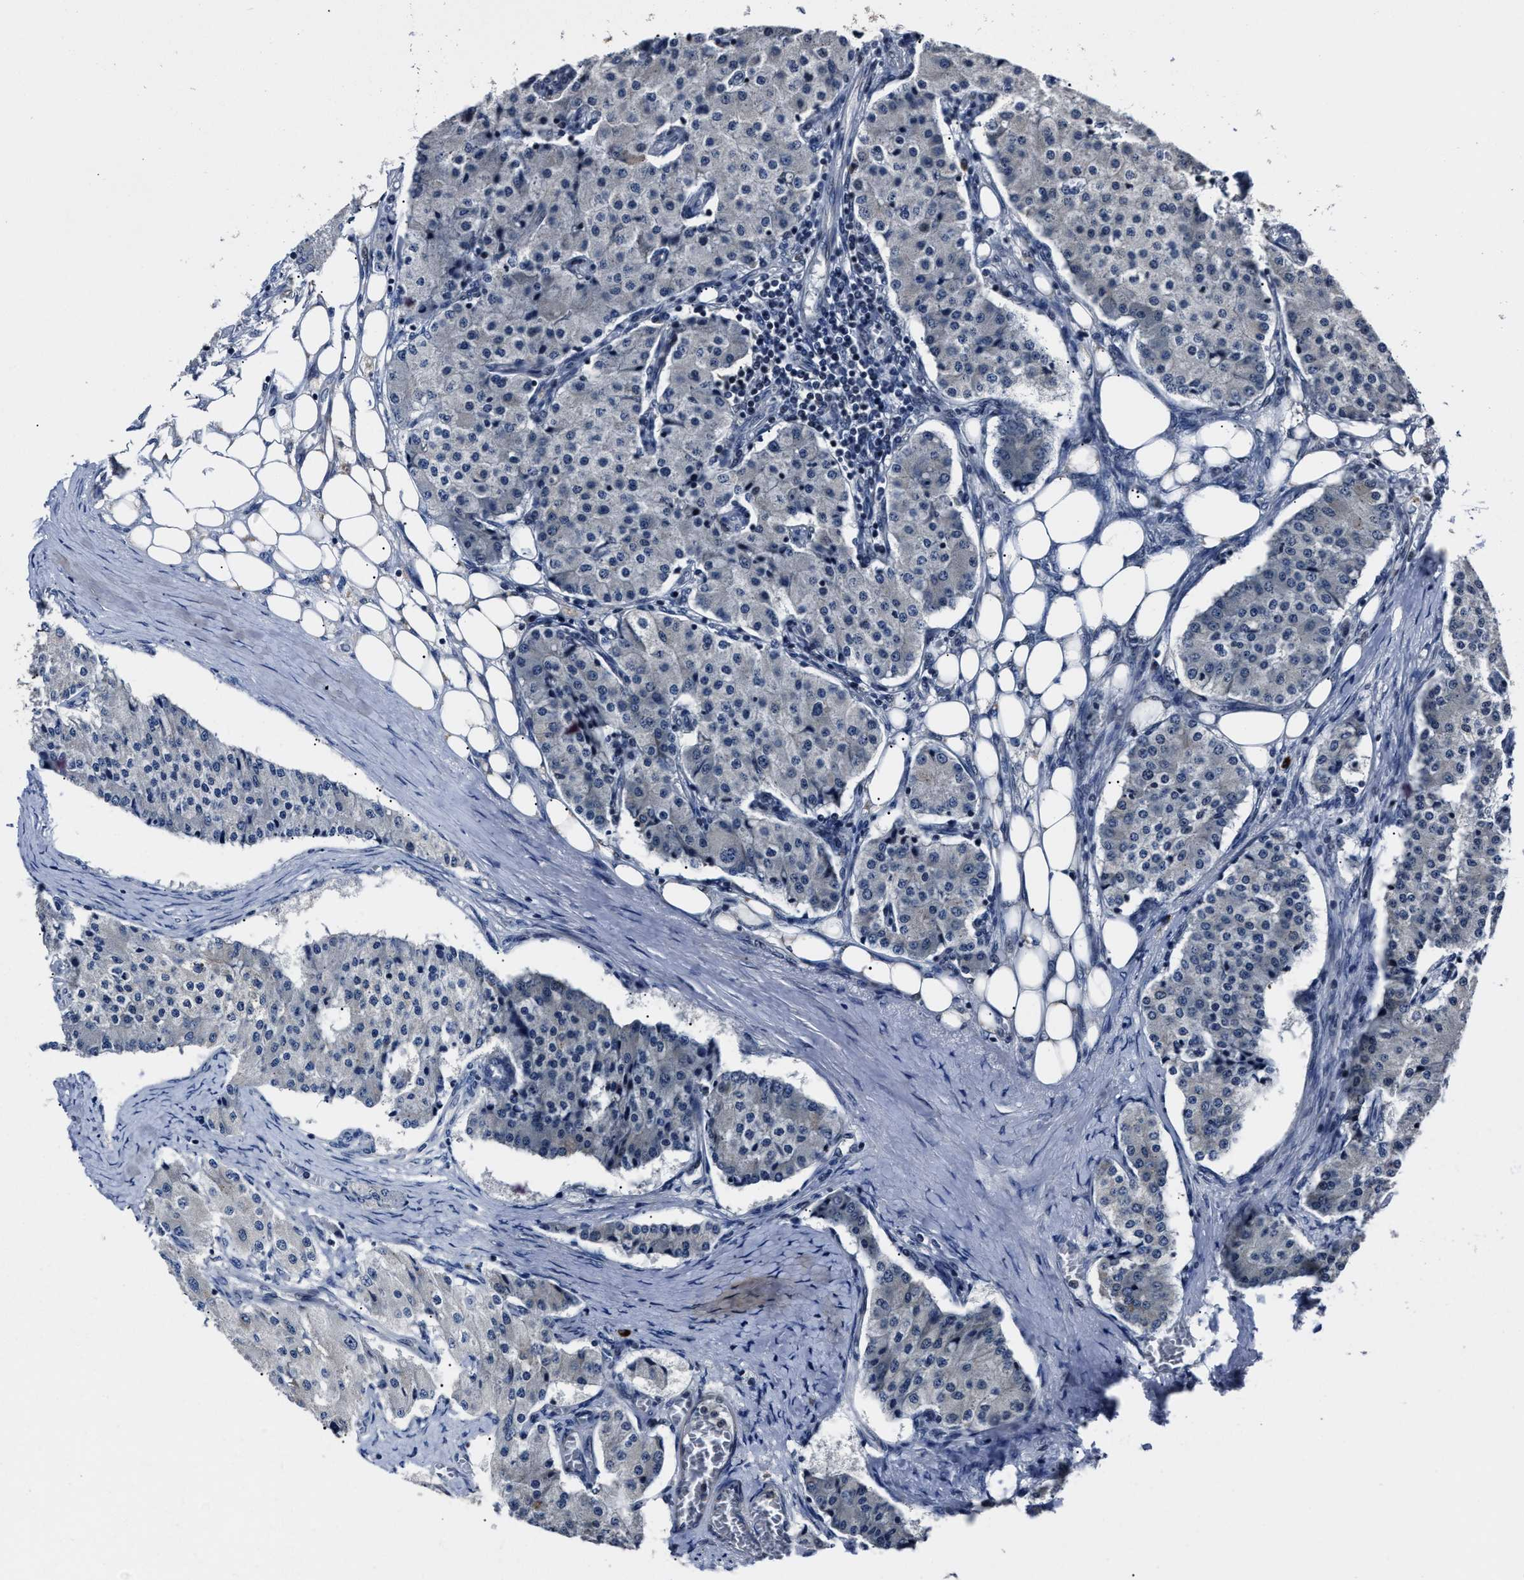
{"staining": {"intensity": "negative", "quantity": "none", "location": "none"}, "tissue": "carcinoid", "cell_type": "Tumor cells", "image_type": "cancer", "snomed": [{"axis": "morphology", "description": "Carcinoid, malignant, NOS"}, {"axis": "topography", "description": "Colon"}], "caption": "A high-resolution image shows immunohistochemistry staining of carcinoid, which exhibits no significant staining in tumor cells.", "gene": "RSBN1L", "patient": {"sex": "female", "age": 52}}